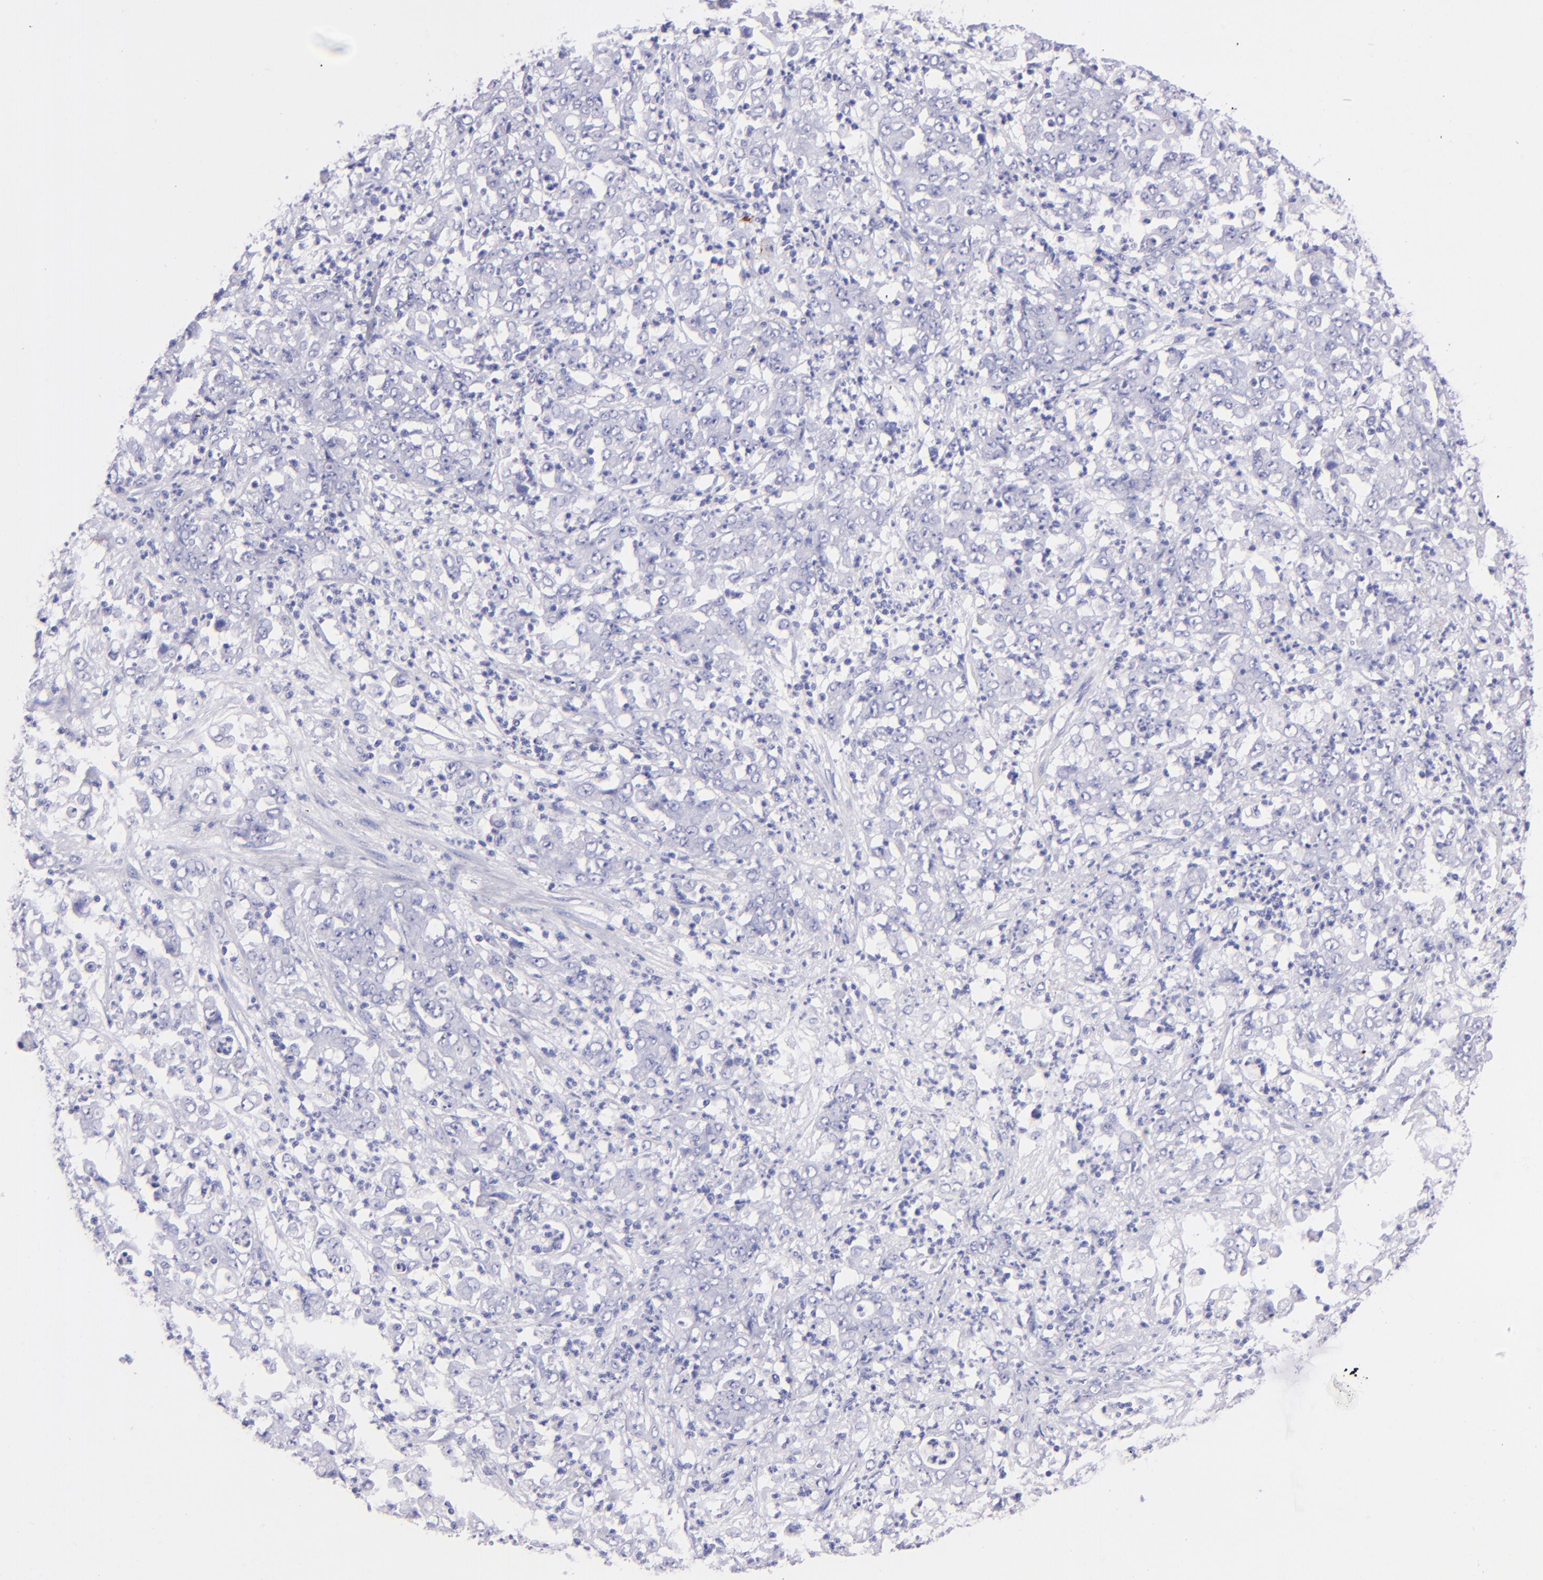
{"staining": {"intensity": "negative", "quantity": "none", "location": "none"}, "tissue": "stomach cancer", "cell_type": "Tumor cells", "image_type": "cancer", "snomed": [{"axis": "morphology", "description": "Adenocarcinoma, NOS"}, {"axis": "topography", "description": "Stomach, lower"}], "caption": "Tumor cells are negative for protein expression in human stomach adenocarcinoma.", "gene": "UCHL1", "patient": {"sex": "female", "age": 71}}